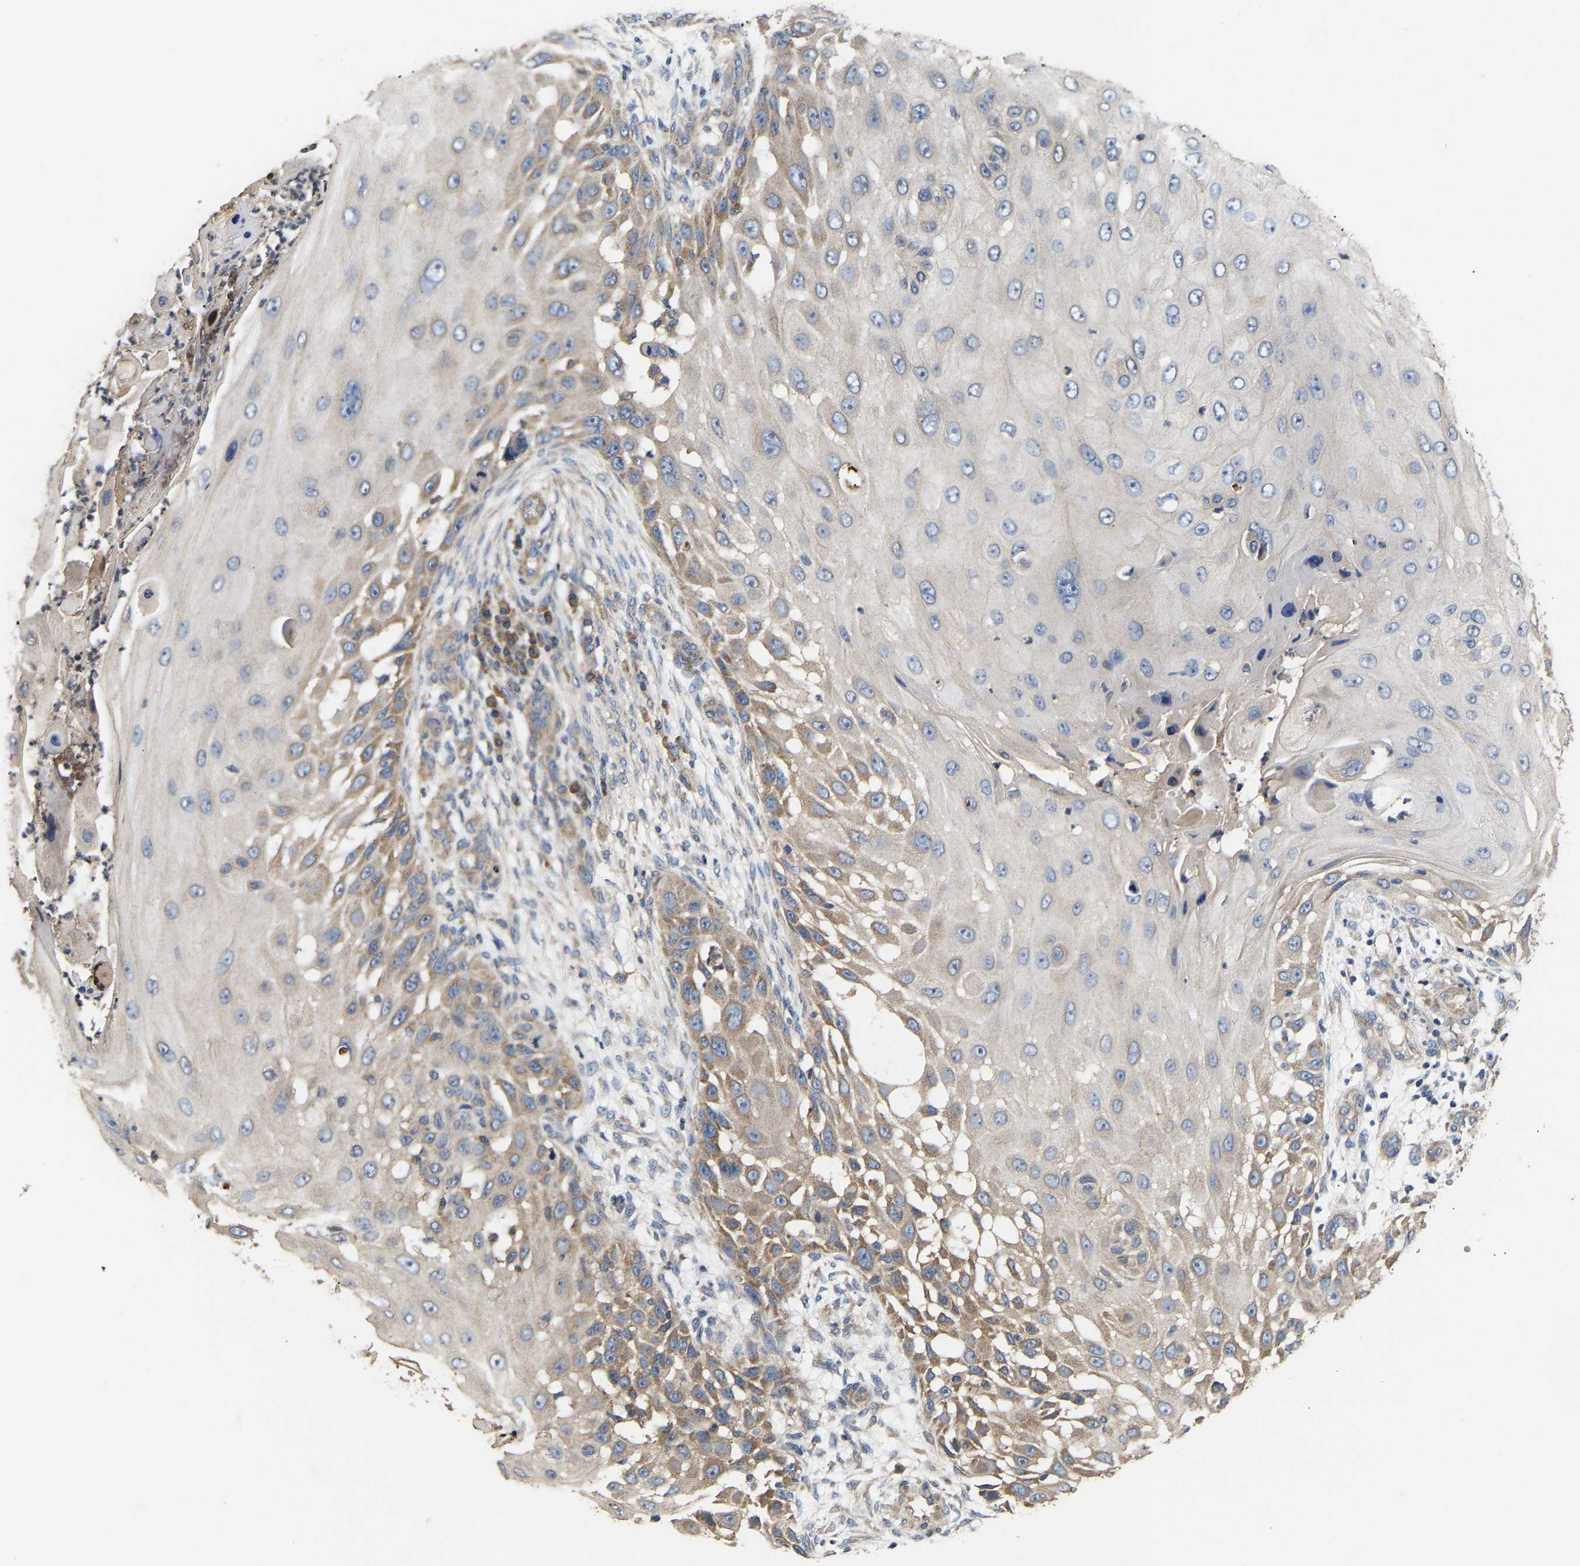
{"staining": {"intensity": "moderate", "quantity": "<25%", "location": "cytoplasmic/membranous"}, "tissue": "skin cancer", "cell_type": "Tumor cells", "image_type": "cancer", "snomed": [{"axis": "morphology", "description": "Squamous cell carcinoma, NOS"}, {"axis": "topography", "description": "Skin"}], "caption": "Skin cancer (squamous cell carcinoma) stained for a protein (brown) demonstrates moderate cytoplasmic/membranous positive positivity in about <25% of tumor cells.", "gene": "AIMP2", "patient": {"sex": "female", "age": 44}}